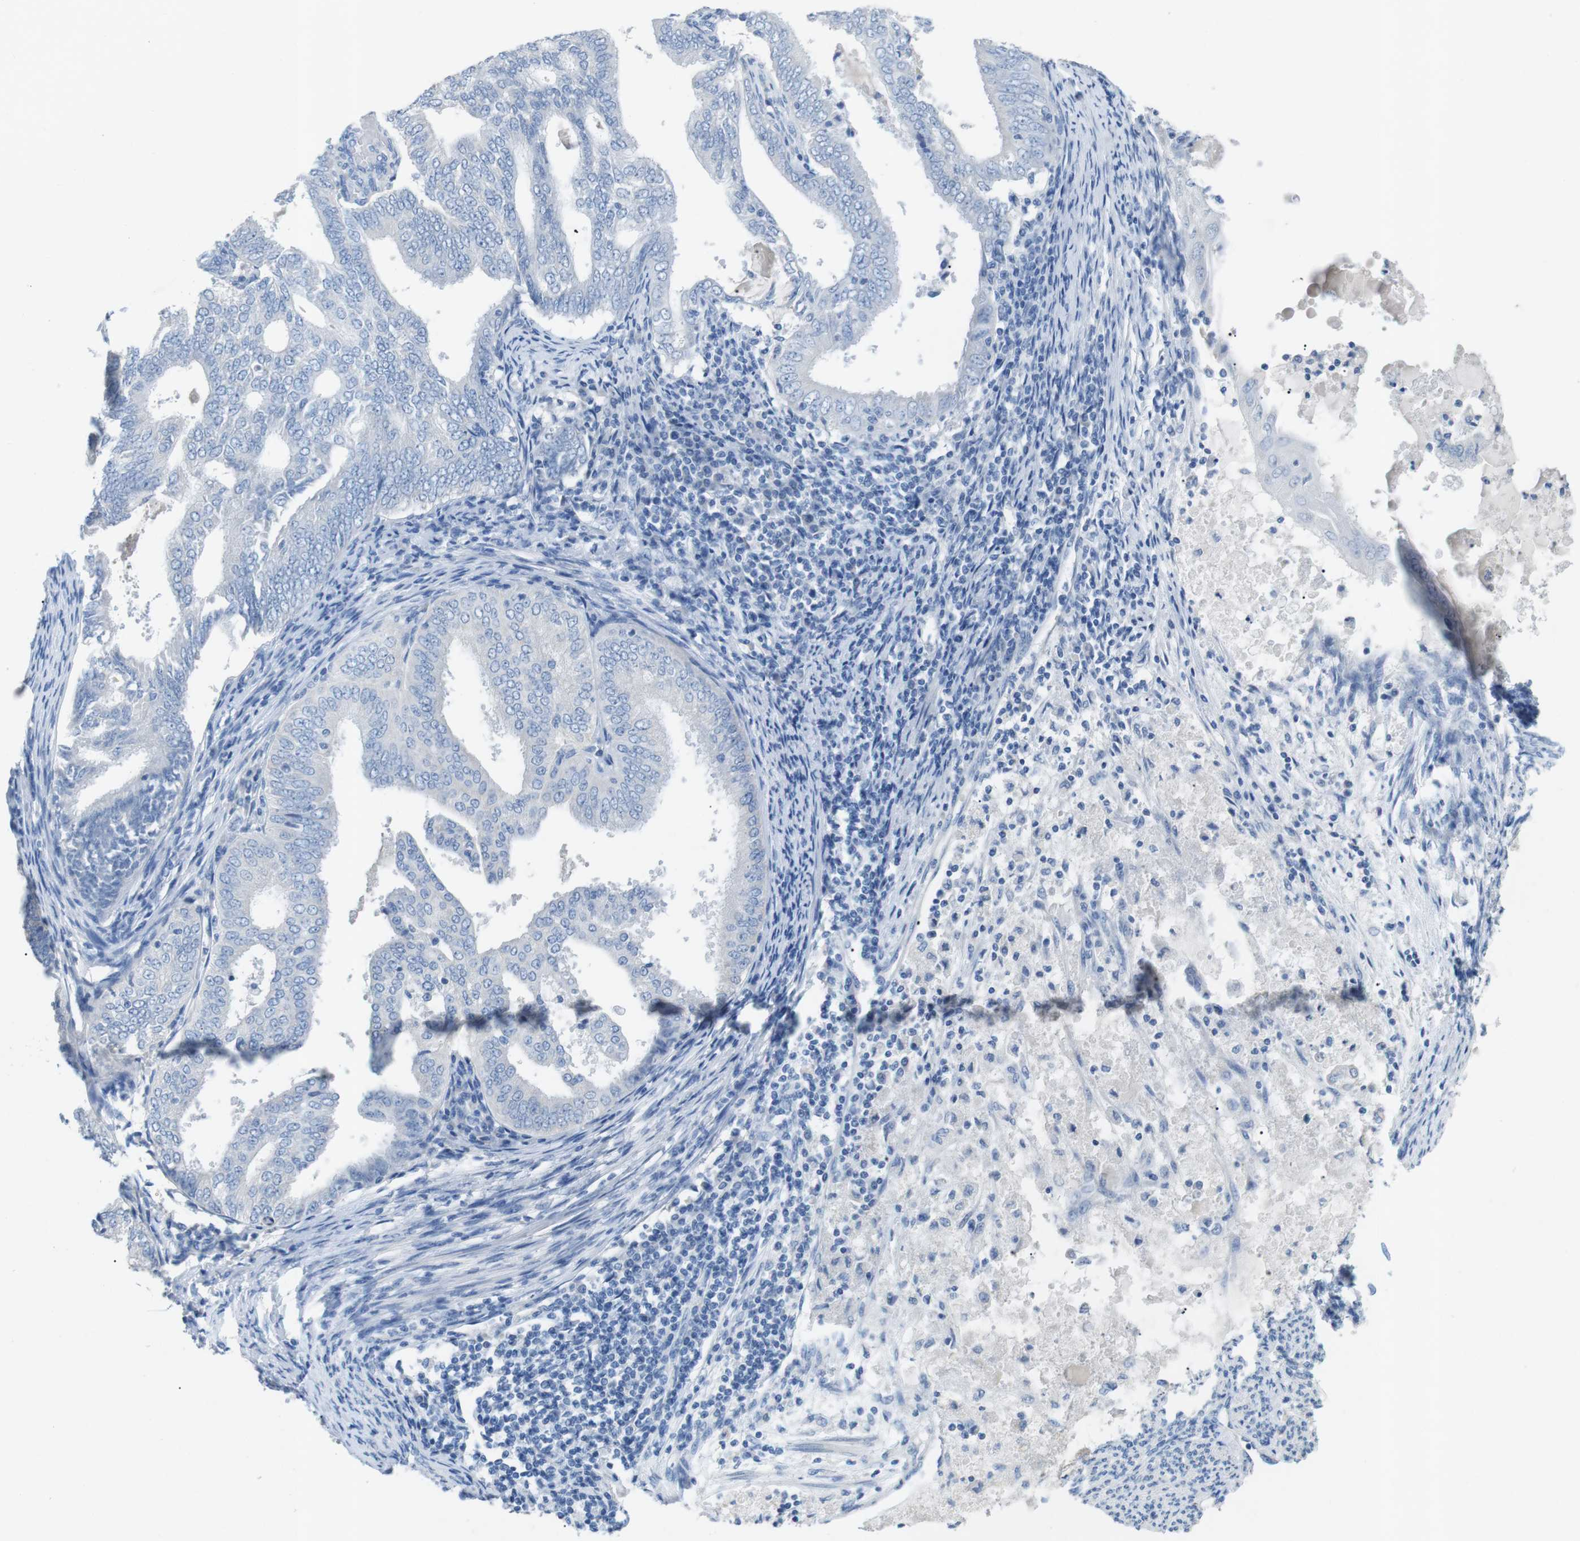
{"staining": {"intensity": "negative", "quantity": "none", "location": "none"}, "tissue": "endometrial cancer", "cell_type": "Tumor cells", "image_type": "cancer", "snomed": [{"axis": "morphology", "description": "Adenocarcinoma, NOS"}, {"axis": "topography", "description": "Endometrium"}], "caption": "Micrograph shows no protein staining in tumor cells of endometrial cancer tissue. Brightfield microscopy of immunohistochemistry (IHC) stained with DAB (3,3'-diaminobenzidine) (brown) and hematoxylin (blue), captured at high magnification.", "gene": "SALL4", "patient": {"sex": "female", "age": 58}}